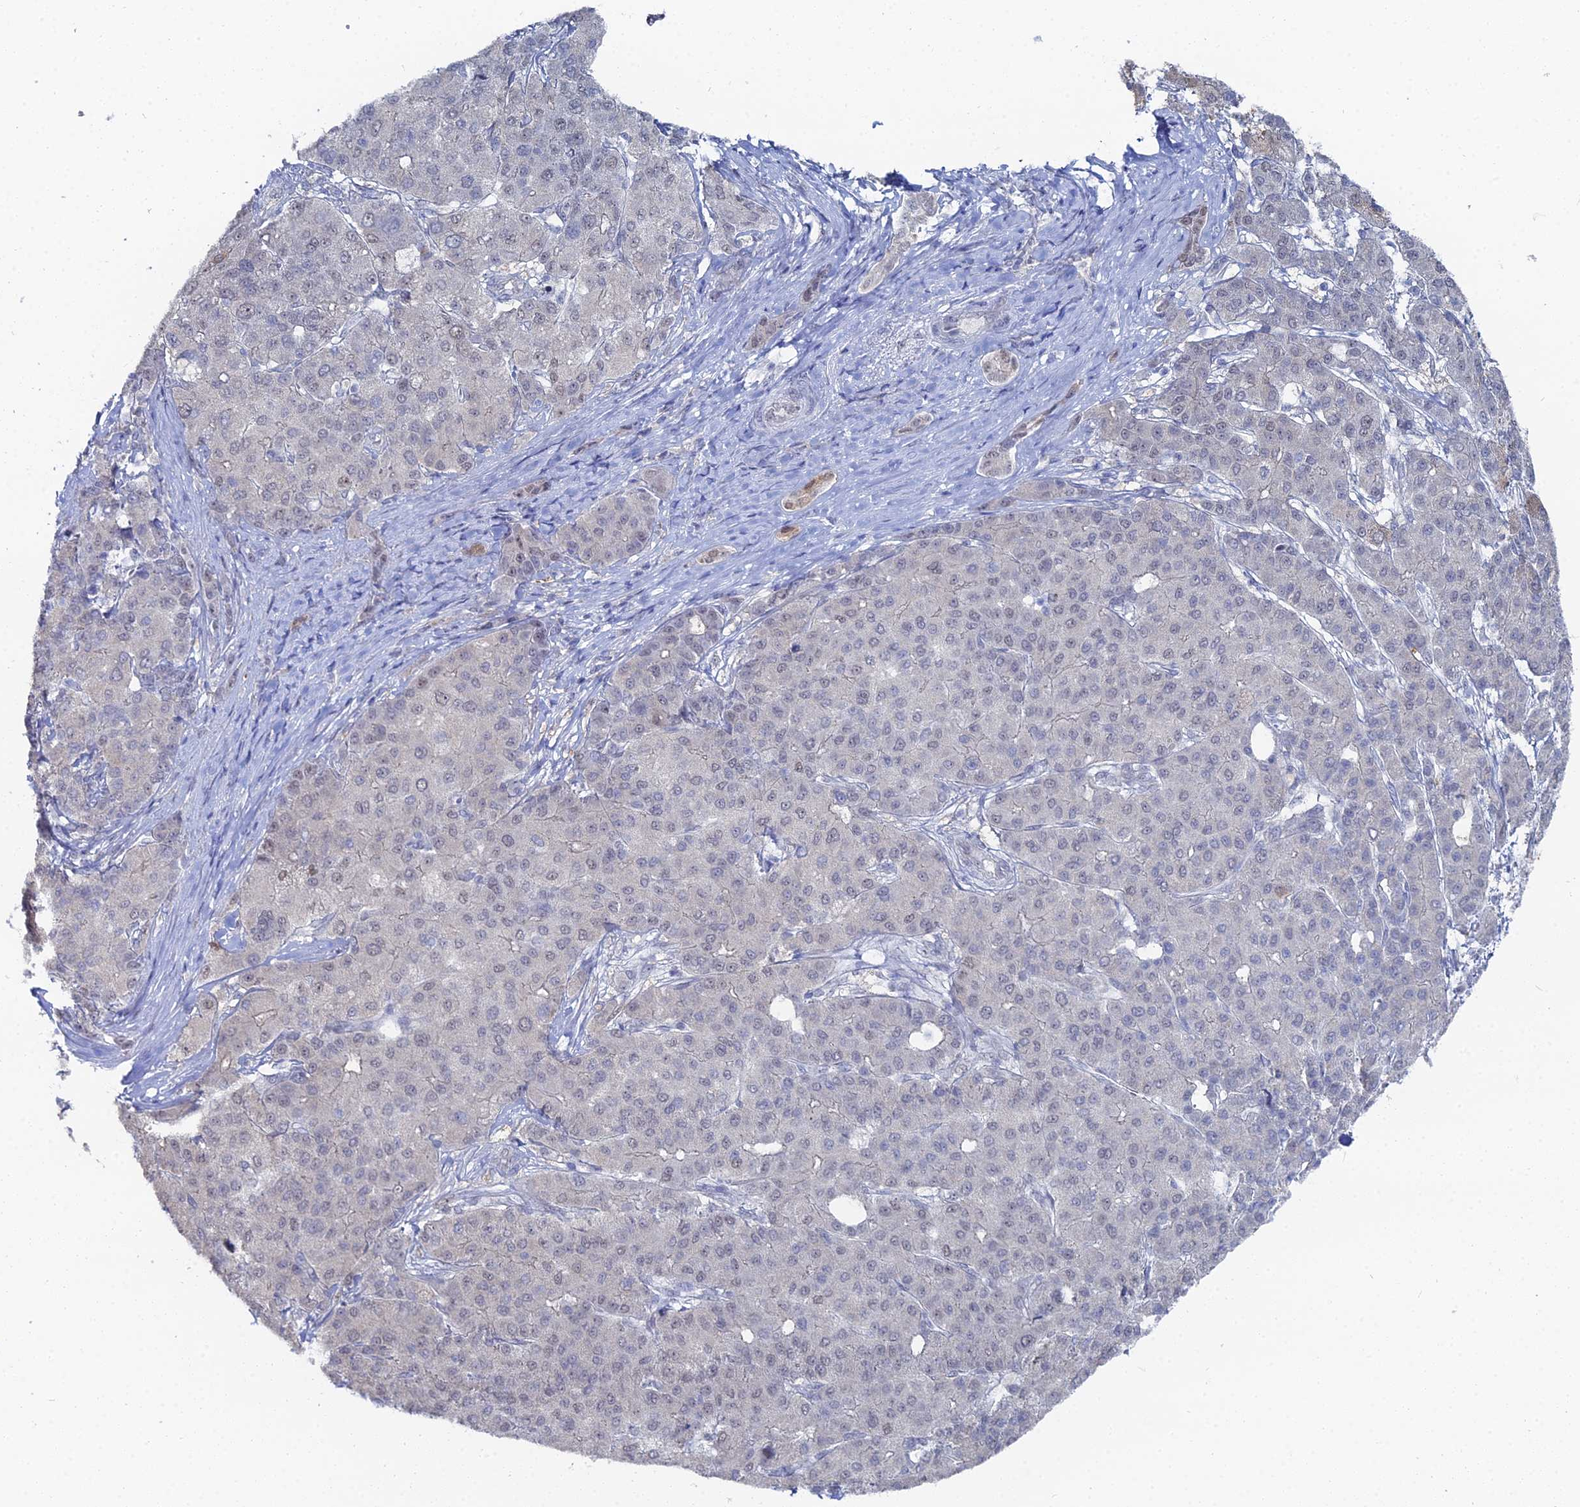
{"staining": {"intensity": "negative", "quantity": "none", "location": "none"}, "tissue": "liver cancer", "cell_type": "Tumor cells", "image_type": "cancer", "snomed": [{"axis": "morphology", "description": "Carcinoma, Hepatocellular, NOS"}, {"axis": "topography", "description": "Liver"}], "caption": "The micrograph demonstrates no significant positivity in tumor cells of liver cancer (hepatocellular carcinoma). Nuclei are stained in blue.", "gene": "THAP4", "patient": {"sex": "male", "age": 65}}